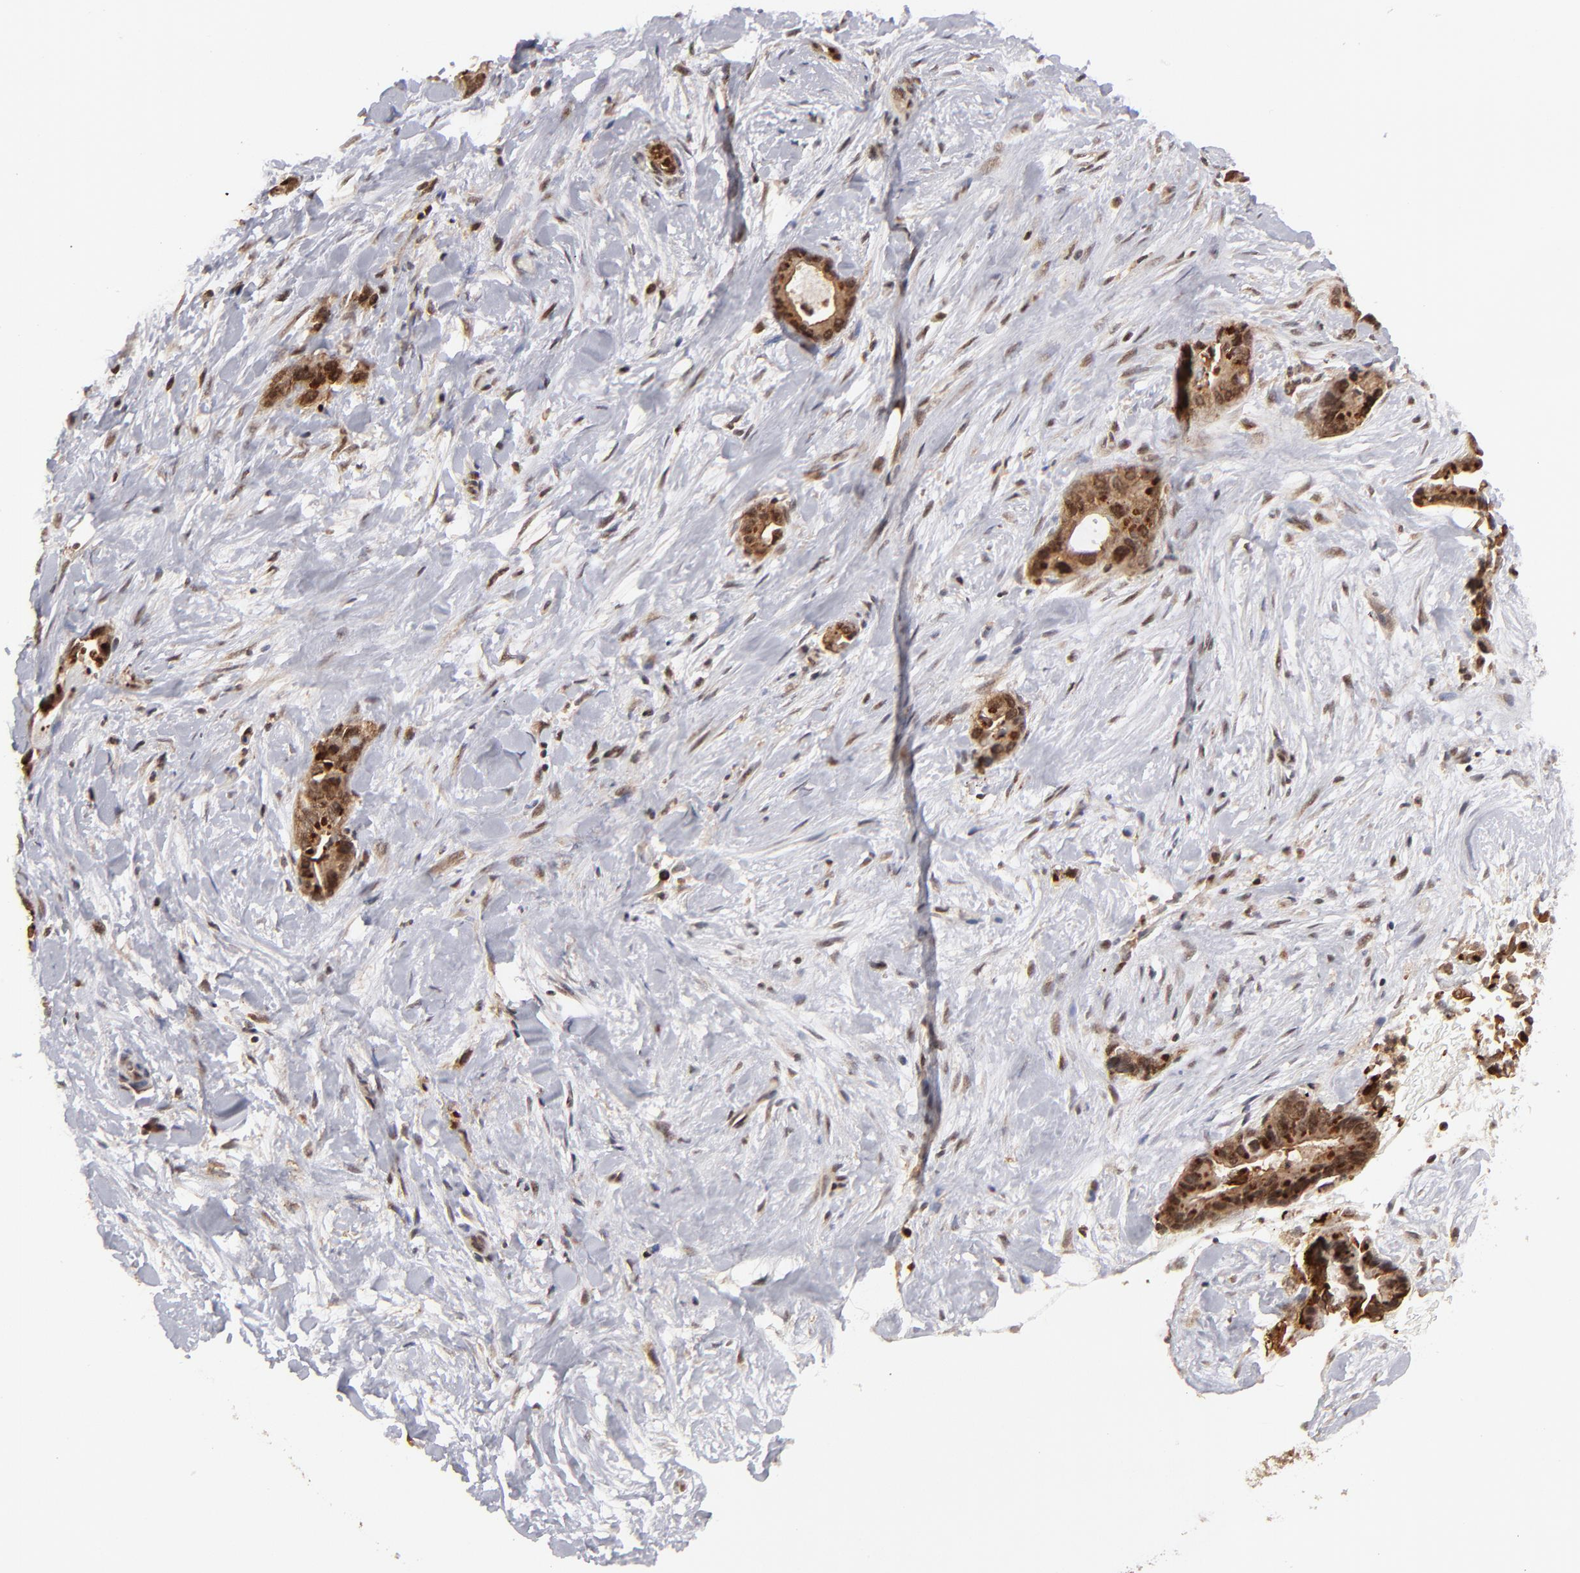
{"staining": {"intensity": "strong", "quantity": ">75%", "location": "cytoplasmic/membranous,nuclear"}, "tissue": "liver cancer", "cell_type": "Tumor cells", "image_type": "cancer", "snomed": [{"axis": "morphology", "description": "Cholangiocarcinoma"}, {"axis": "topography", "description": "Liver"}], "caption": "A high-resolution photomicrograph shows immunohistochemistry staining of liver cancer, which reveals strong cytoplasmic/membranous and nuclear expression in about >75% of tumor cells. The staining was performed using DAB (3,3'-diaminobenzidine), with brown indicating positive protein expression. Nuclei are stained blue with hematoxylin.", "gene": "RGS6", "patient": {"sex": "female", "age": 55}}